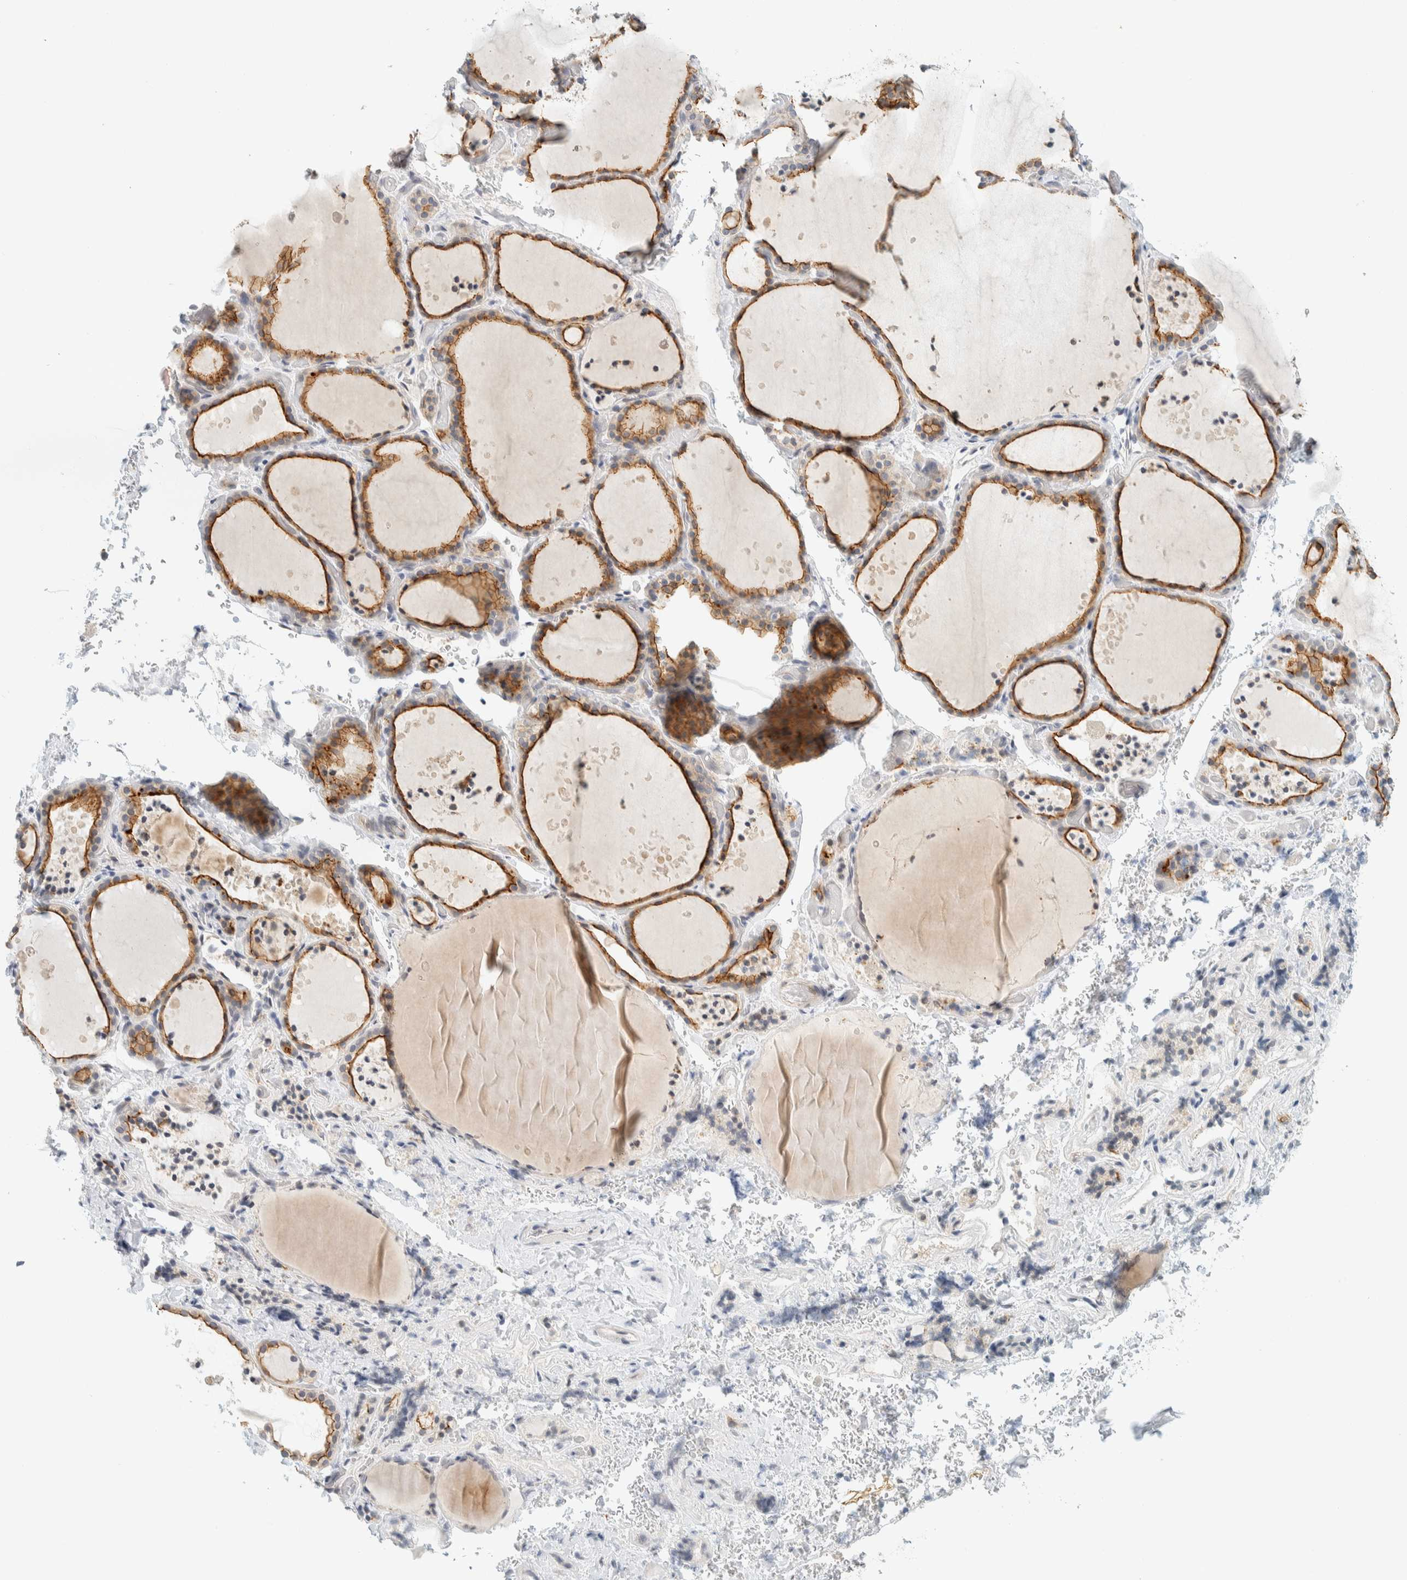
{"staining": {"intensity": "moderate", "quantity": ">75%", "location": "cytoplasmic/membranous"}, "tissue": "thyroid gland", "cell_type": "Glandular cells", "image_type": "normal", "snomed": [{"axis": "morphology", "description": "Normal tissue, NOS"}, {"axis": "topography", "description": "Thyroid gland"}], "caption": "Immunohistochemistry (IHC) histopathology image of normal human thyroid gland stained for a protein (brown), which displays medium levels of moderate cytoplasmic/membranous positivity in approximately >75% of glandular cells.", "gene": "C1QTNF12", "patient": {"sex": "female", "age": 44}}